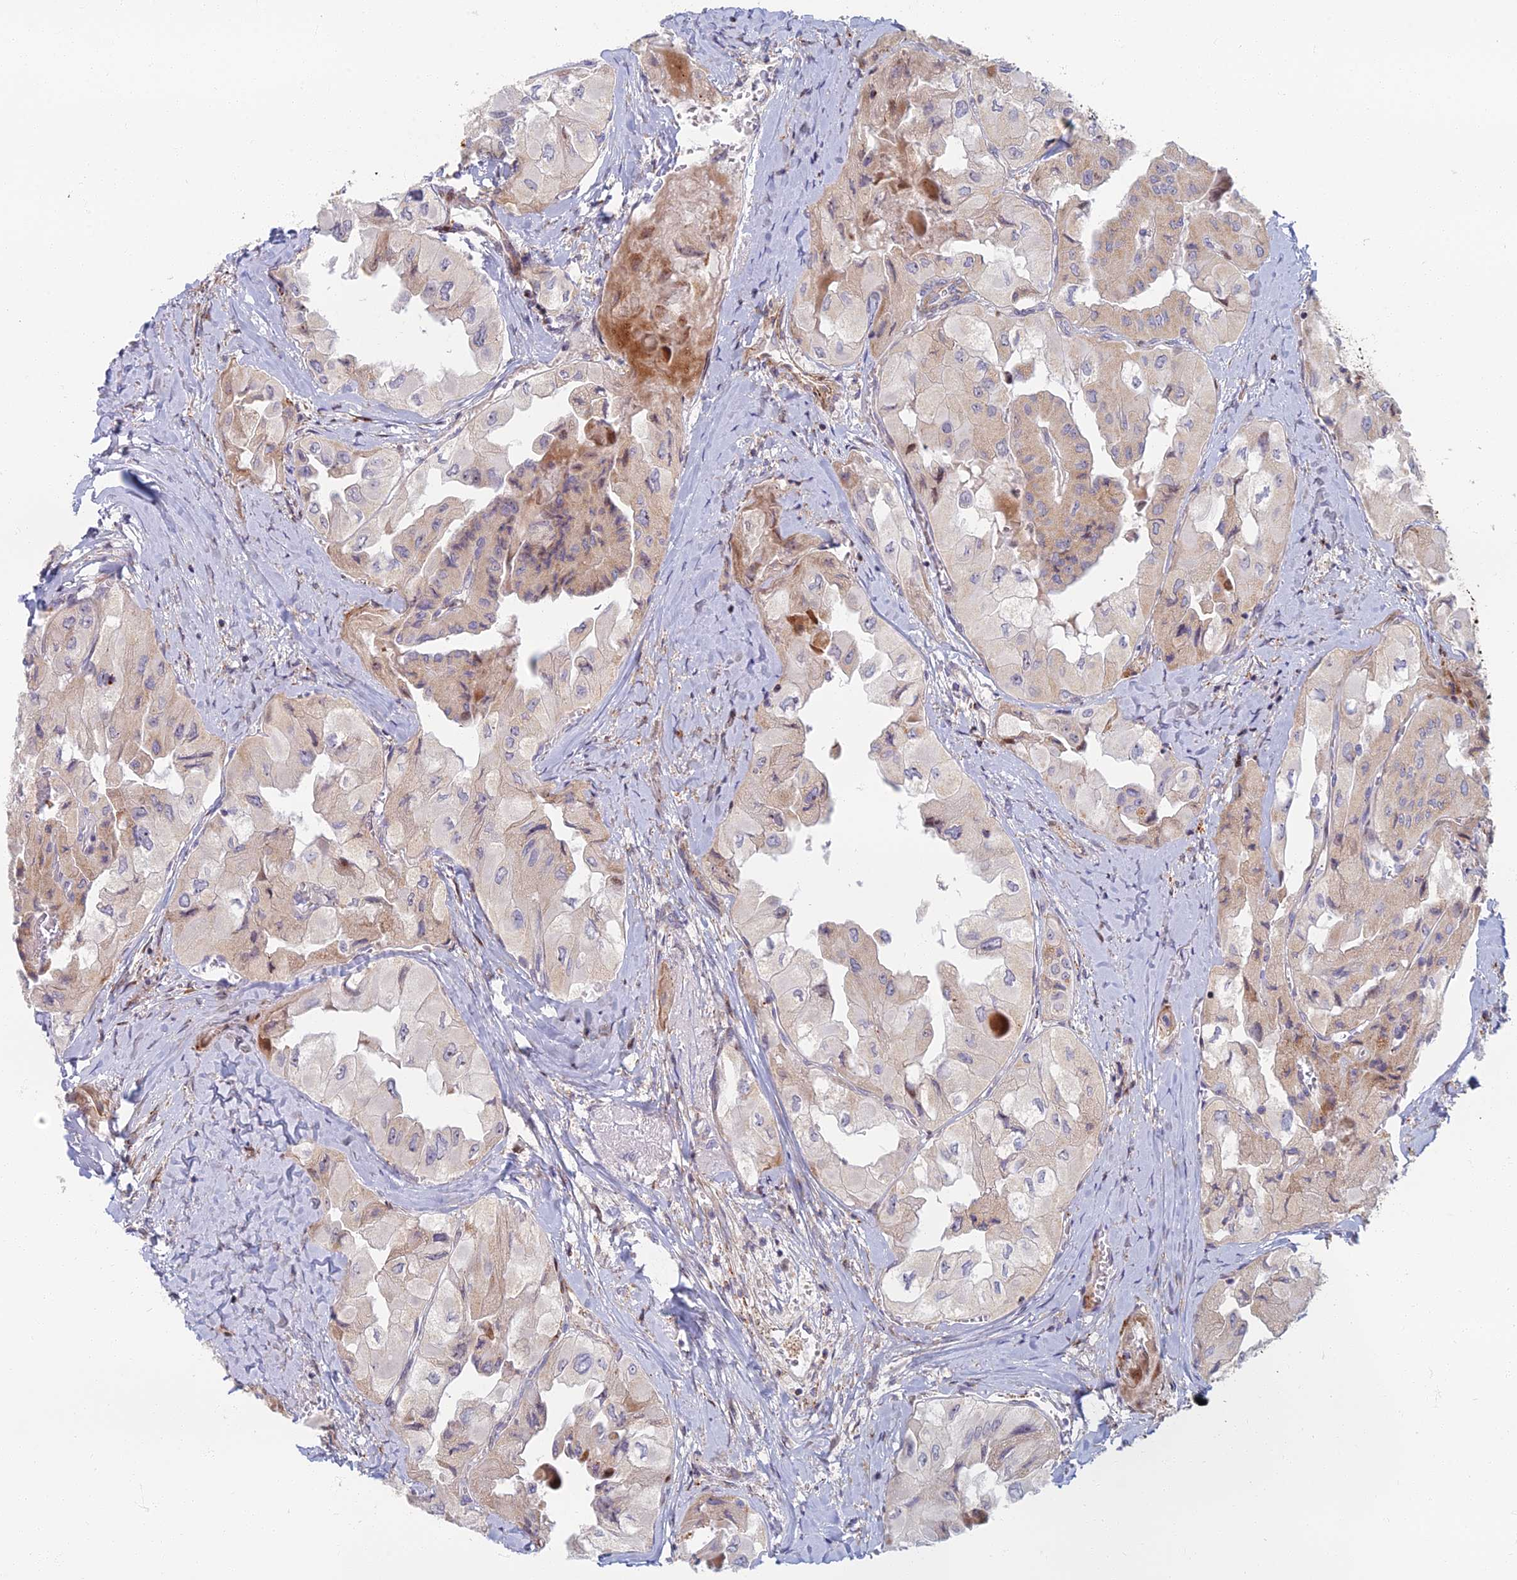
{"staining": {"intensity": "negative", "quantity": "none", "location": "none"}, "tissue": "thyroid cancer", "cell_type": "Tumor cells", "image_type": "cancer", "snomed": [{"axis": "morphology", "description": "Normal tissue, NOS"}, {"axis": "morphology", "description": "Papillary adenocarcinoma, NOS"}, {"axis": "topography", "description": "Thyroid gland"}], "caption": "Thyroid cancer was stained to show a protein in brown. There is no significant positivity in tumor cells.", "gene": "C15orf40", "patient": {"sex": "female", "age": 59}}